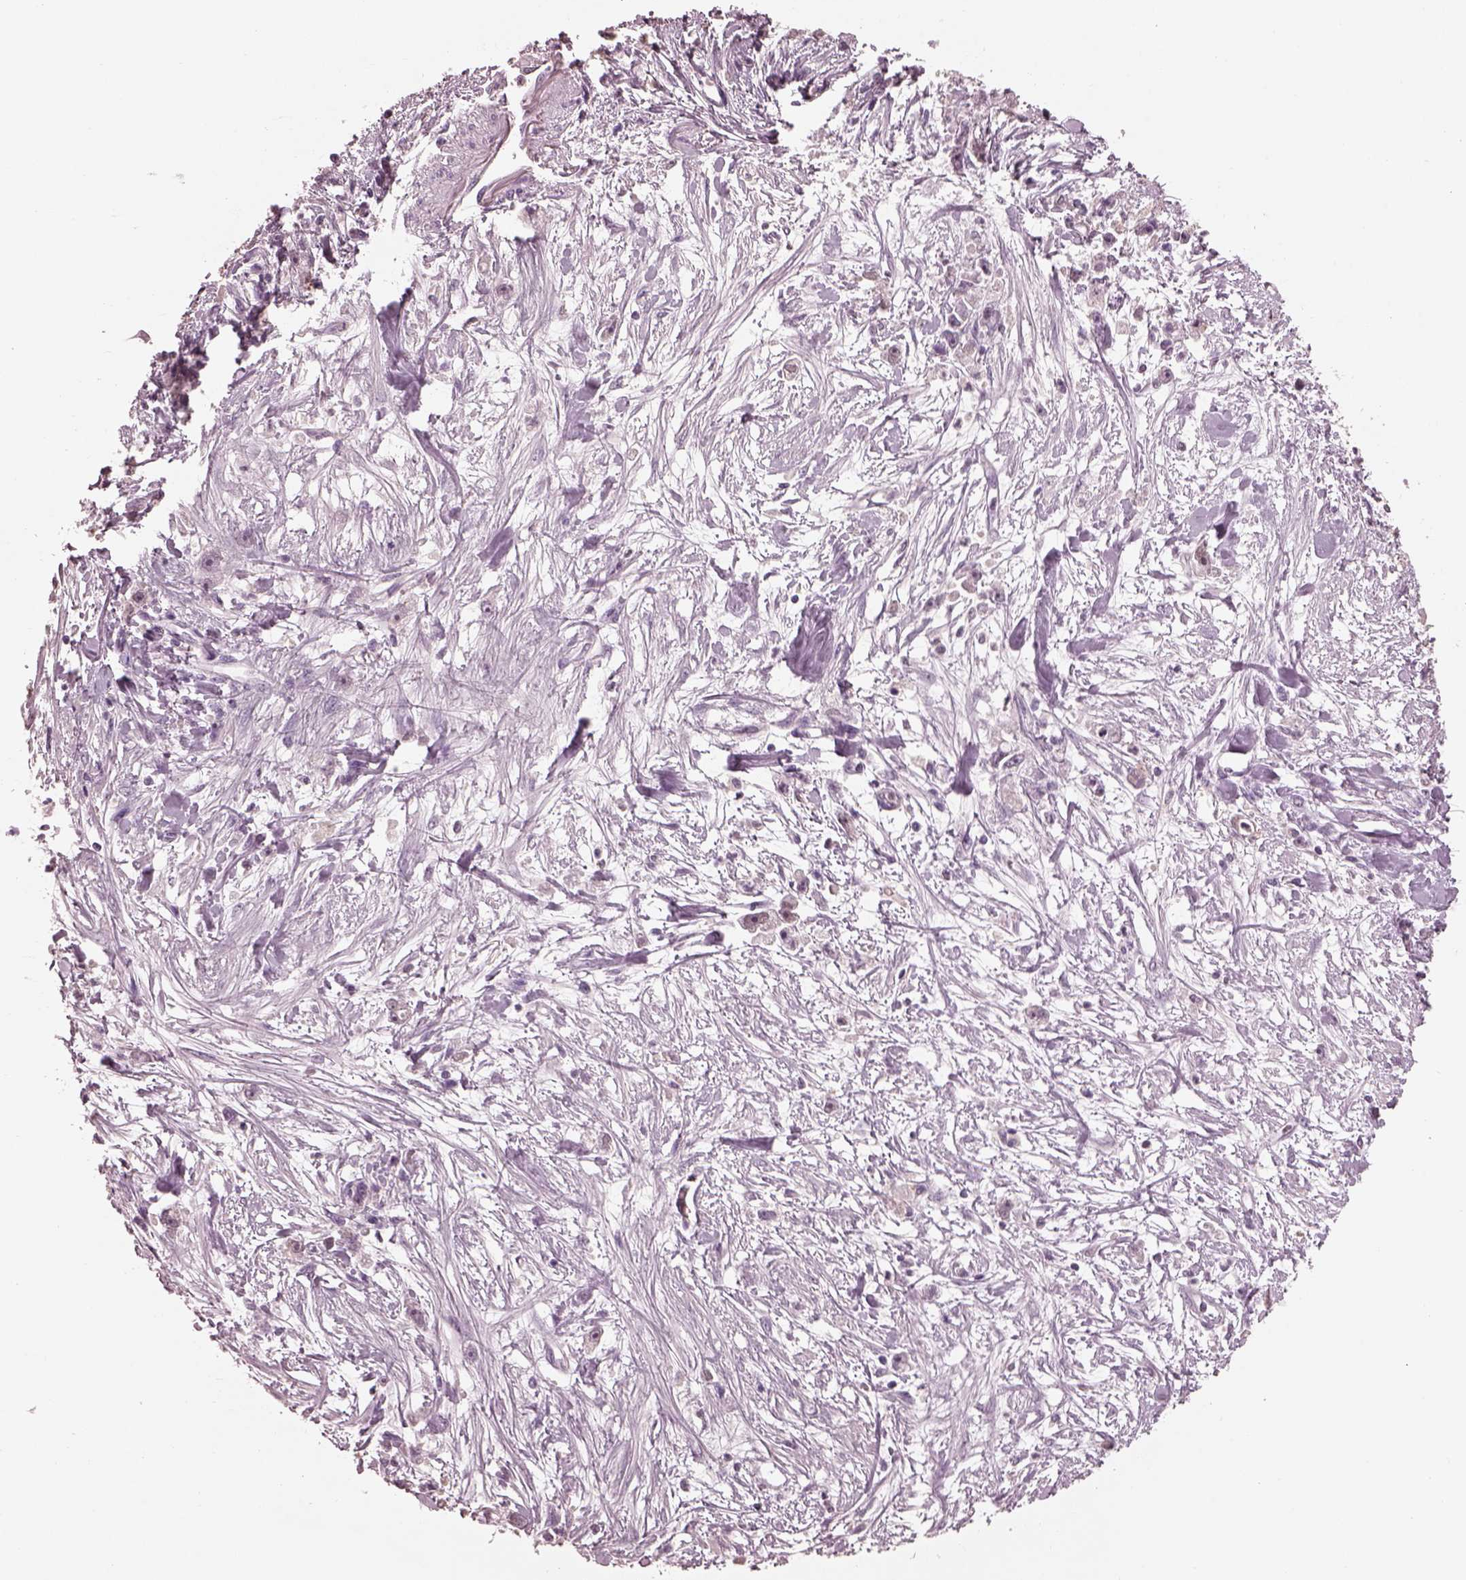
{"staining": {"intensity": "negative", "quantity": "none", "location": "none"}, "tissue": "stomach cancer", "cell_type": "Tumor cells", "image_type": "cancer", "snomed": [{"axis": "morphology", "description": "Adenocarcinoma, NOS"}, {"axis": "topography", "description": "Stomach"}], "caption": "High magnification brightfield microscopy of adenocarcinoma (stomach) stained with DAB (3,3'-diaminobenzidine) (brown) and counterstained with hematoxylin (blue): tumor cells show no significant positivity.", "gene": "TSKS", "patient": {"sex": "female", "age": 59}}